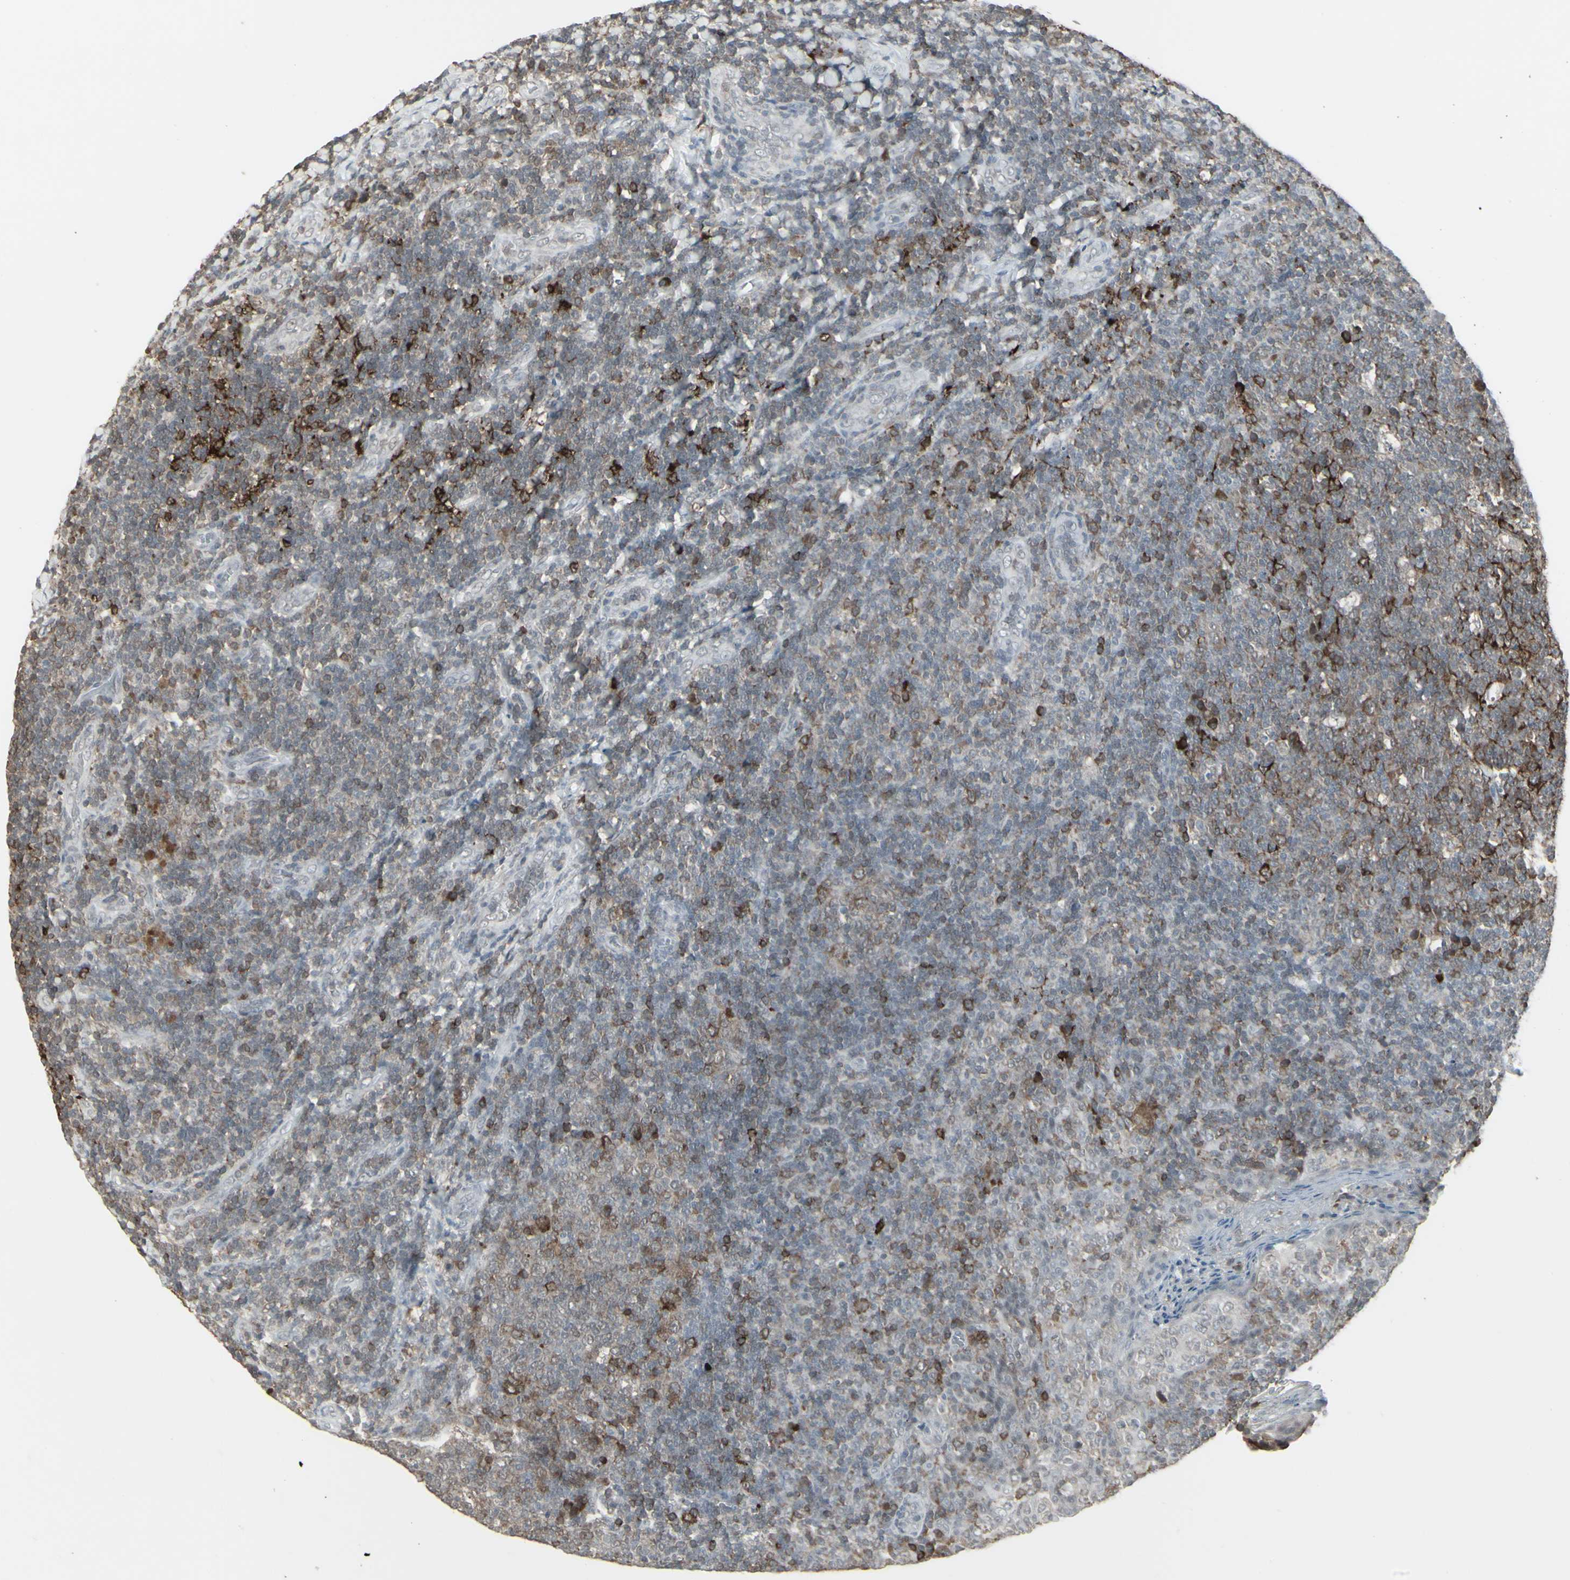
{"staining": {"intensity": "strong", "quantity": "25%-75%", "location": "cytoplasmic/membranous"}, "tissue": "tonsil", "cell_type": "Germinal center cells", "image_type": "normal", "snomed": [{"axis": "morphology", "description": "Normal tissue, NOS"}, {"axis": "topography", "description": "Tonsil"}], "caption": "This is a photomicrograph of IHC staining of benign tonsil, which shows strong expression in the cytoplasmic/membranous of germinal center cells.", "gene": "SAMSN1", "patient": {"sex": "male", "age": 17}}